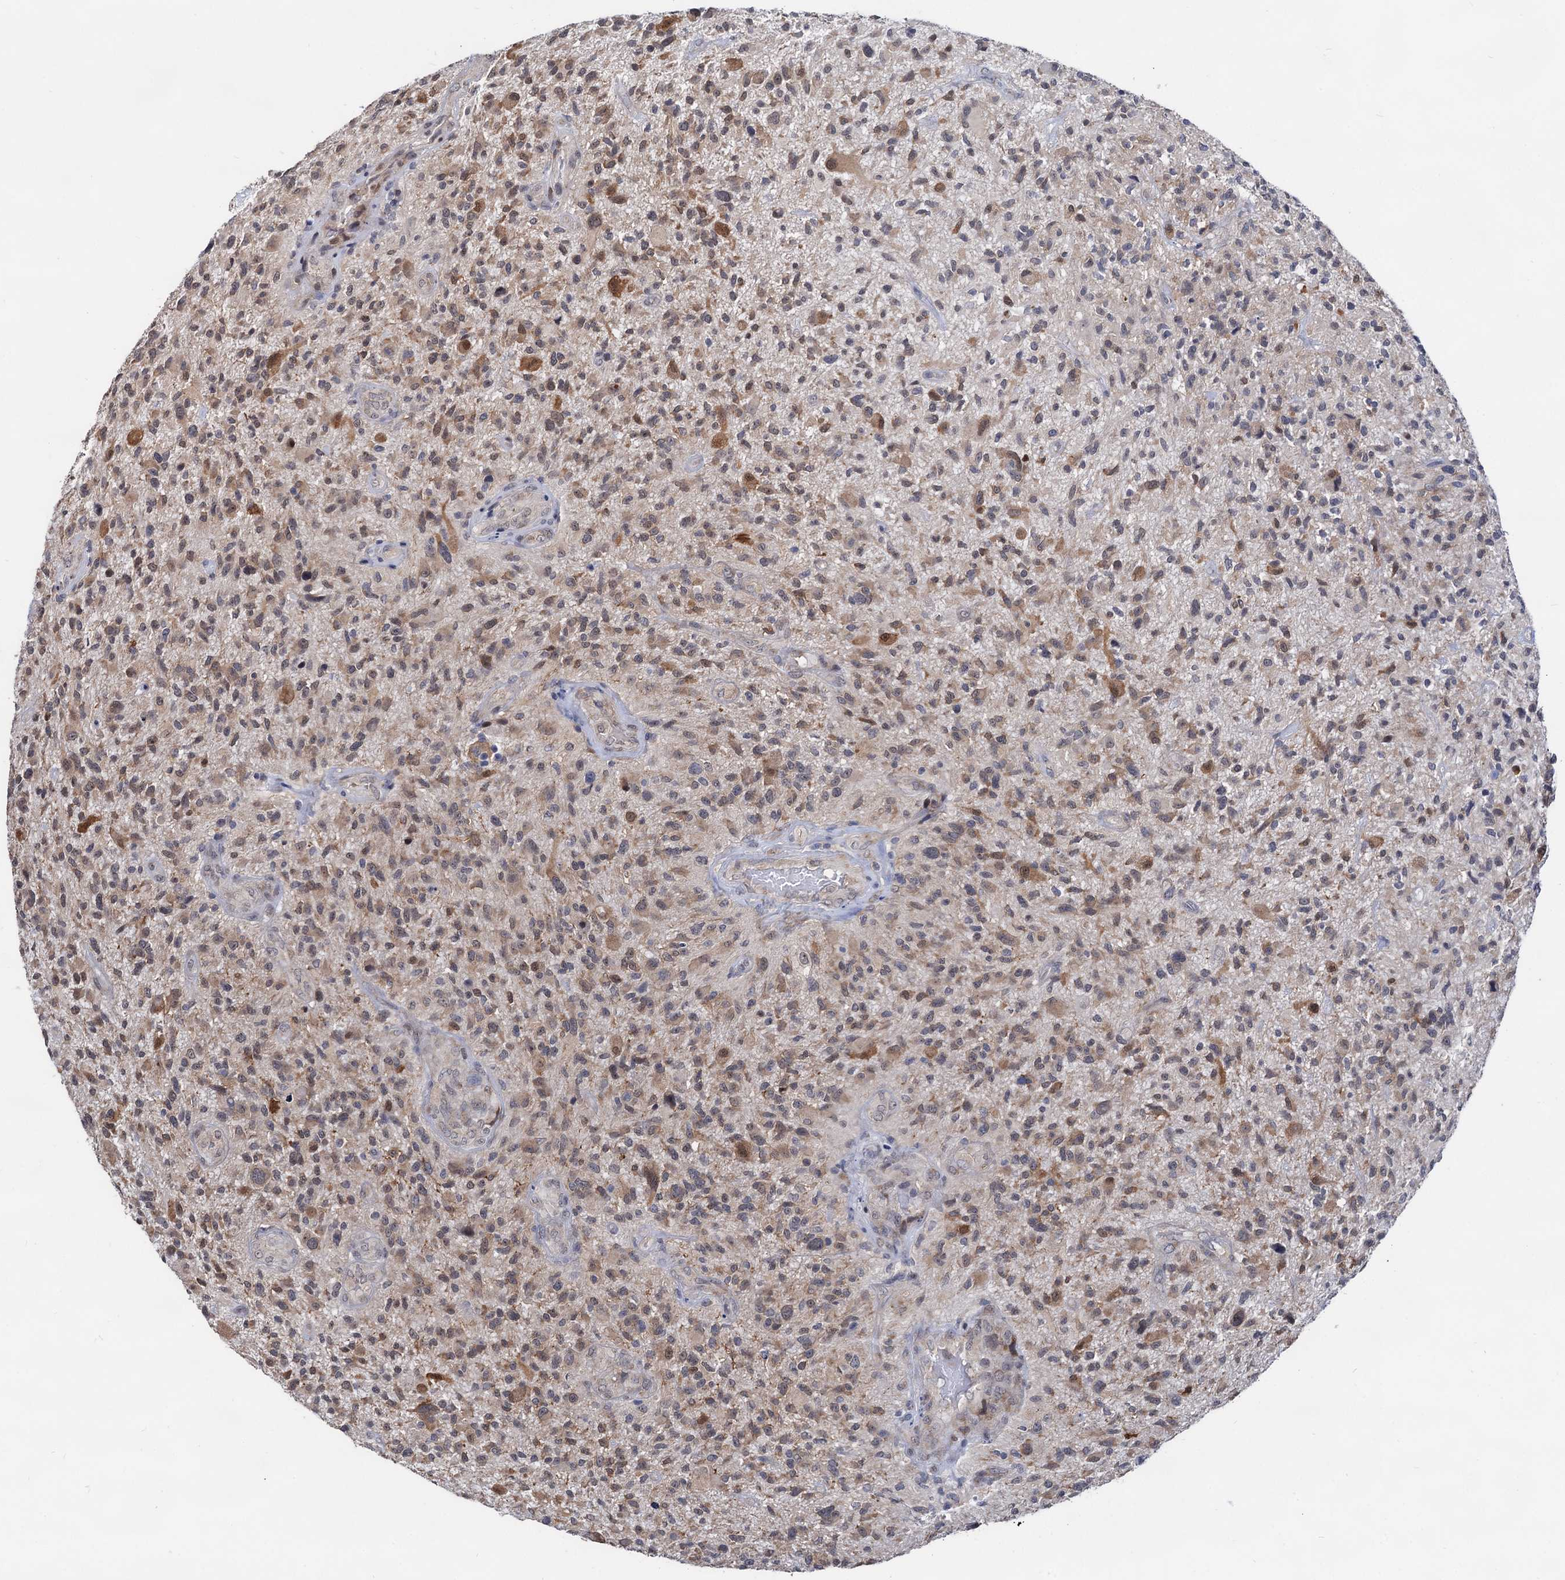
{"staining": {"intensity": "moderate", "quantity": "25%-75%", "location": "cytoplasmic/membranous"}, "tissue": "glioma", "cell_type": "Tumor cells", "image_type": "cancer", "snomed": [{"axis": "morphology", "description": "Glioma, malignant, High grade"}, {"axis": "topography", "description": "Brain"}], "caption": "Malignant high-grade glioma was stained to show a protein in brown. There is medium levels of moderate cytoplasmic/membranous staining in approximately 25%-75% of tumor cells. (Brightfield microscopy of DAB IHC at high magnification).", "gene": "CAPRIN2", "patient": {"sex": "male", "age": 47}}